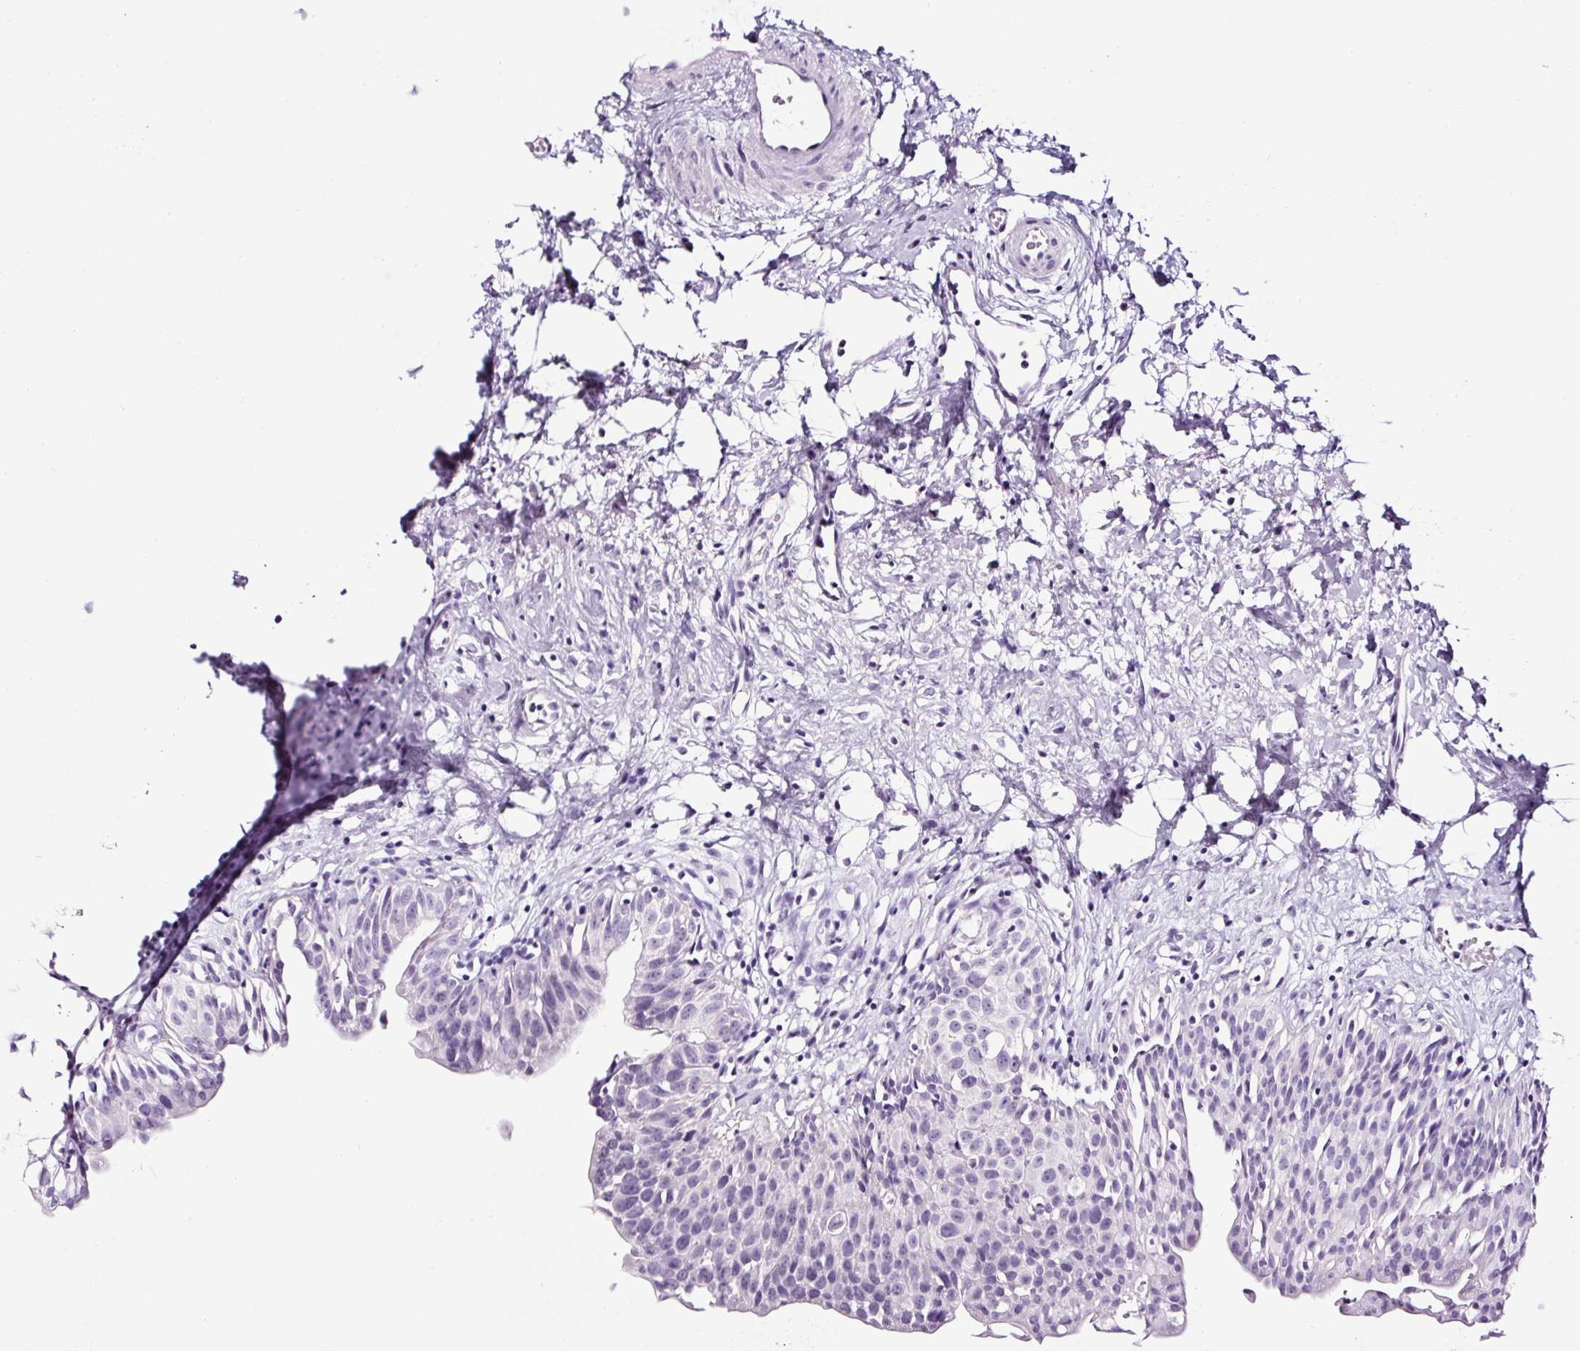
{"staining": {"intensity": "negative", "quantity": "none", "location": "none"}, "tissue": "urinary bladder", "cell_type": "Urothelial cells", "image_type": "normal", "snomed": [{"axis": "morphology", "description": "Normal tissue, NOS"}, {"axis": "topography", "description": "Urinary bladder"}], "caption": "IHC of benign human urinary bladder shows no expression in urothelial cells.", "gene": "NPHS2", "patient": {"sex": "male", "age": 51}}